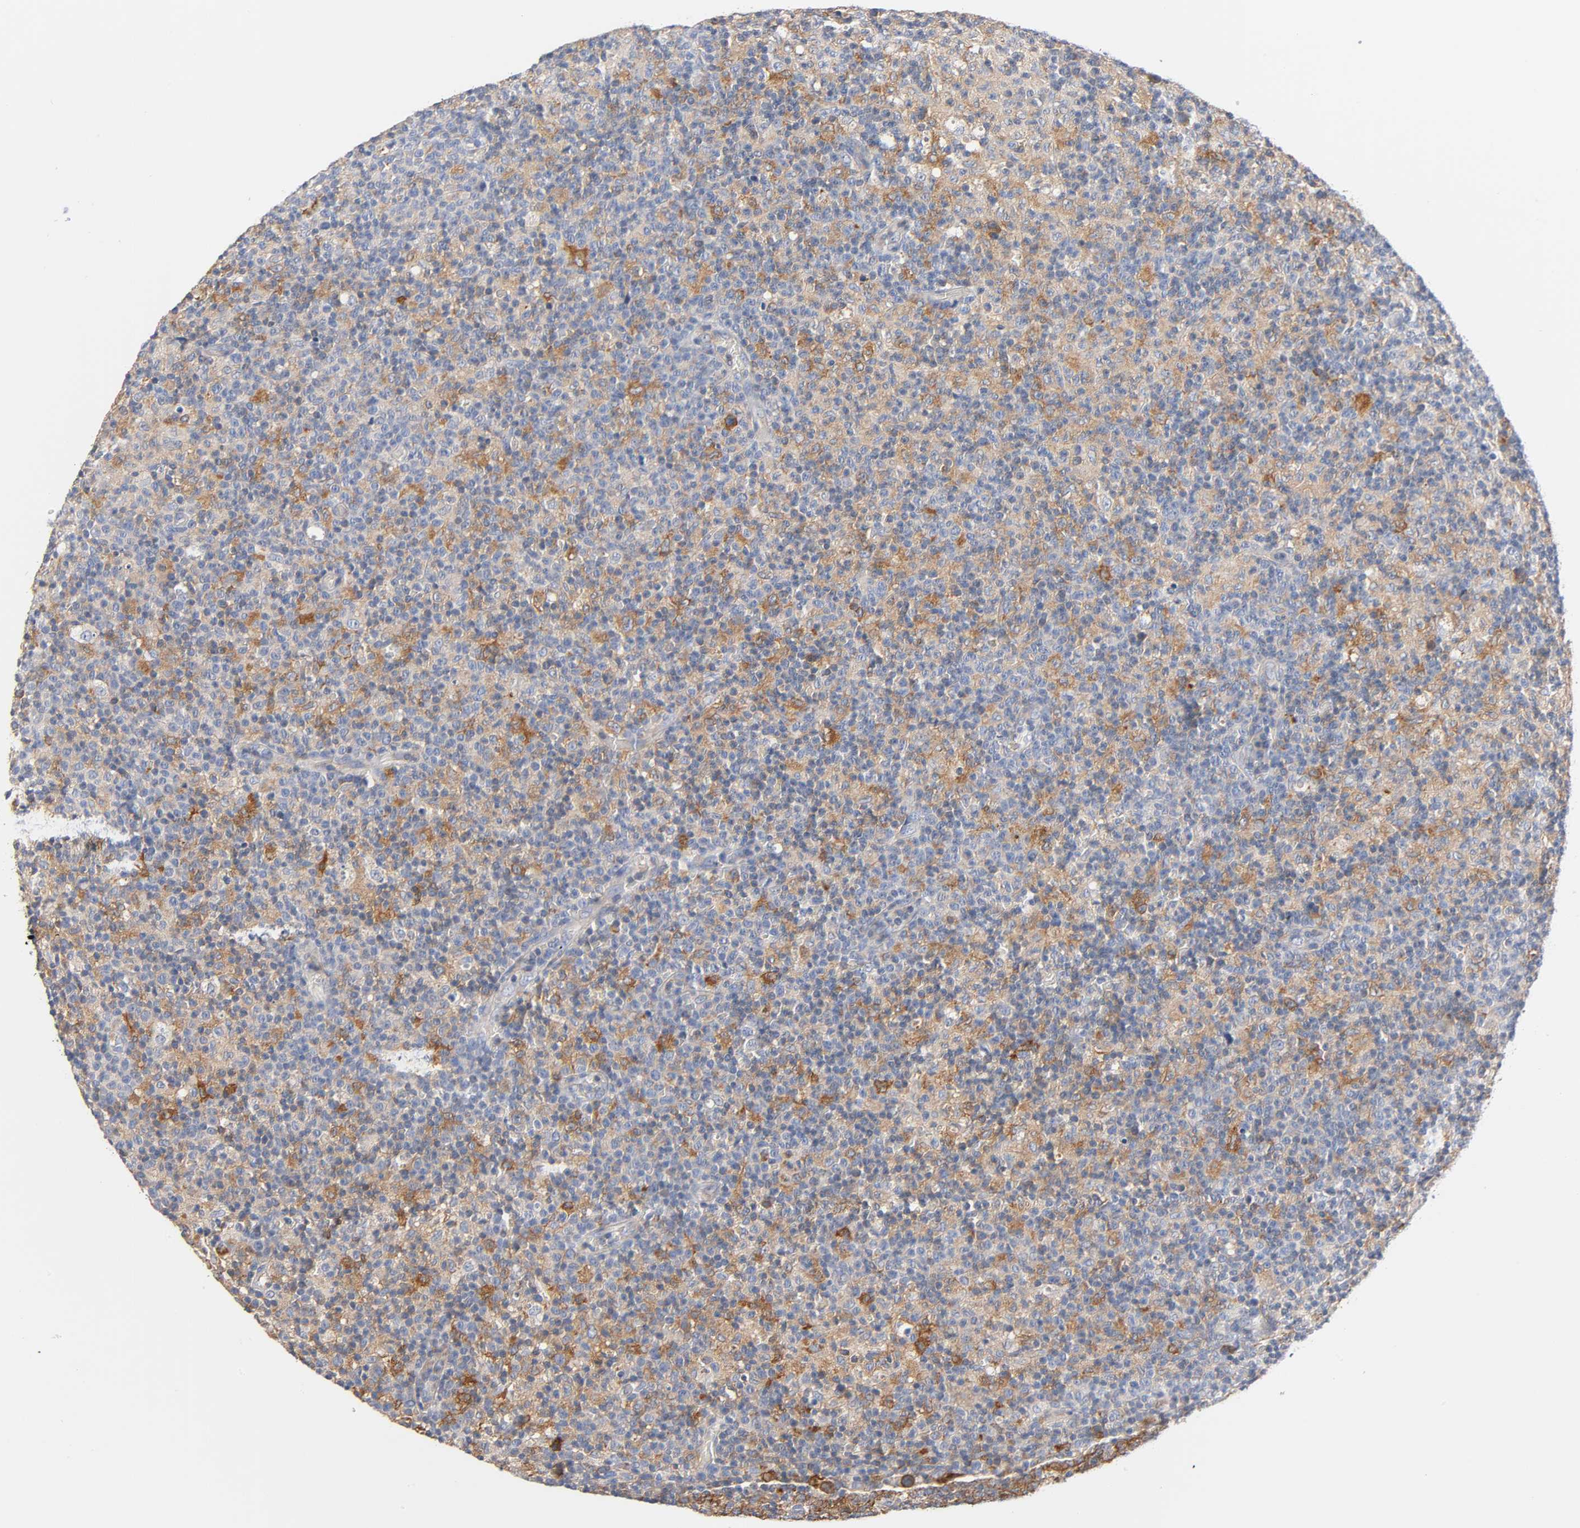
{"staining": {"intensity": "strong", "quantity": ">75%", "location": "cytoplasmic/membranous"}, "tissue": "lymph node", "cell_type": "Germinal center cells", "image_type": "normal", "snomed": [{"axis": "morphology", "description": "Normal tissue, NOS"}, {"axis": "morphology", "description": "Inflammation, NOS"}, {"axis": "topography", "description": "Lymph node"}], "caption": "The image demonstrates a brown stain indicating the presence of a protein in the cytoplasmic/membranous of germinal center cells in lymph node. (brown staining indicates protein expression, while blue staining denotes nuclei).", "gene": "MALT1", "patient": {"sex": "male", "age": 55}}